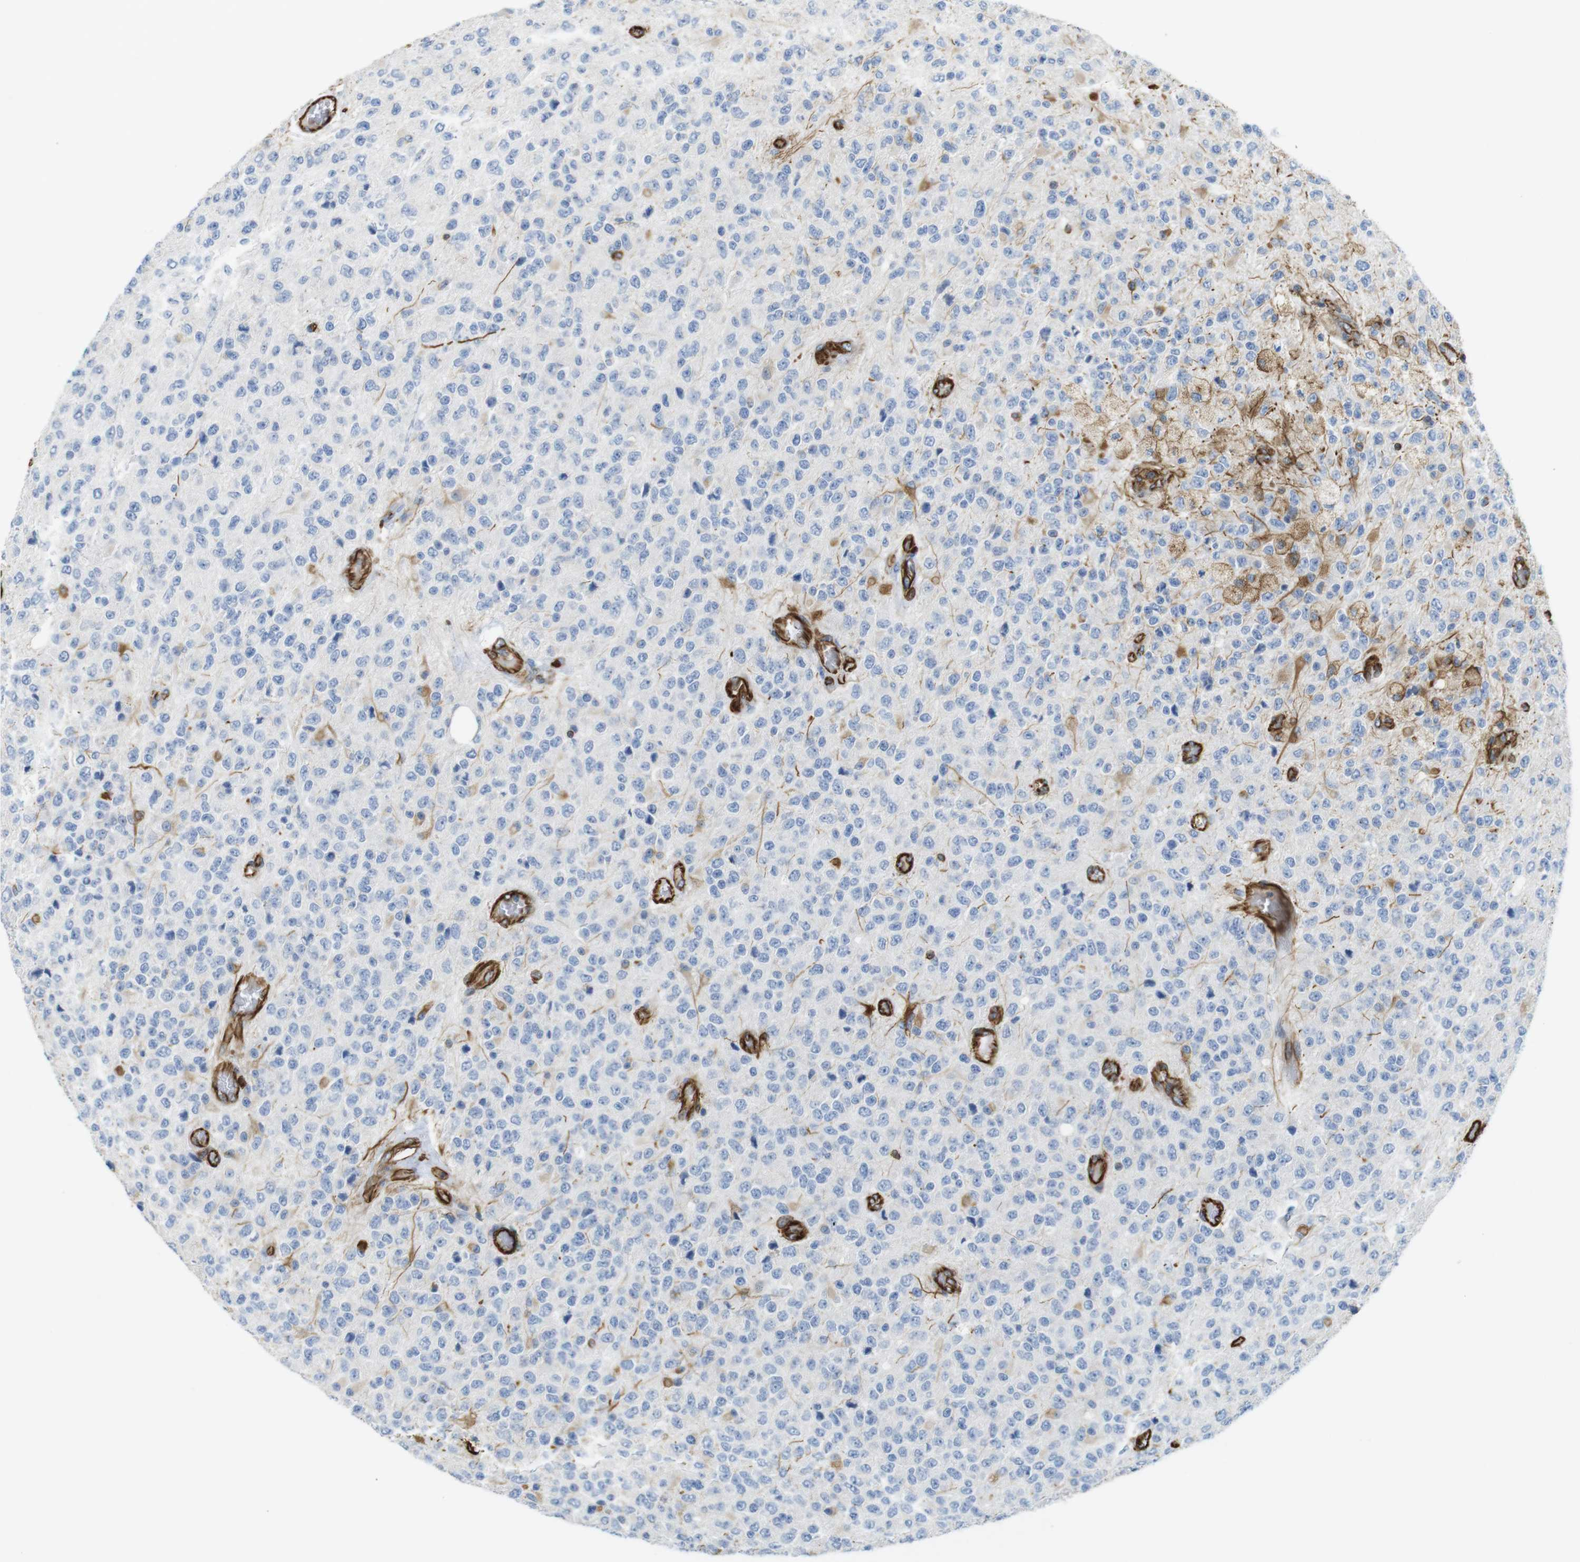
{"staining": {"intensity": "negative", "quantity": "none", "location": "none"}, "tissue": "glioma", "cell_type": "Tumor cells", "image_type": "cancer", "snomed": [{"axis": "morphology", "description": "Glioma, malignant, High grade"}, {"axis": "topography", "description": "pancreas cauda"}], "caption": "Immunohistochemistry micrograph of neoplastic tissue: human glioma stained with DAB shows no significant protein staining in tumor cells.", "gene": "RALGPS1", "patient": {"sex": "male", "age": 60}}